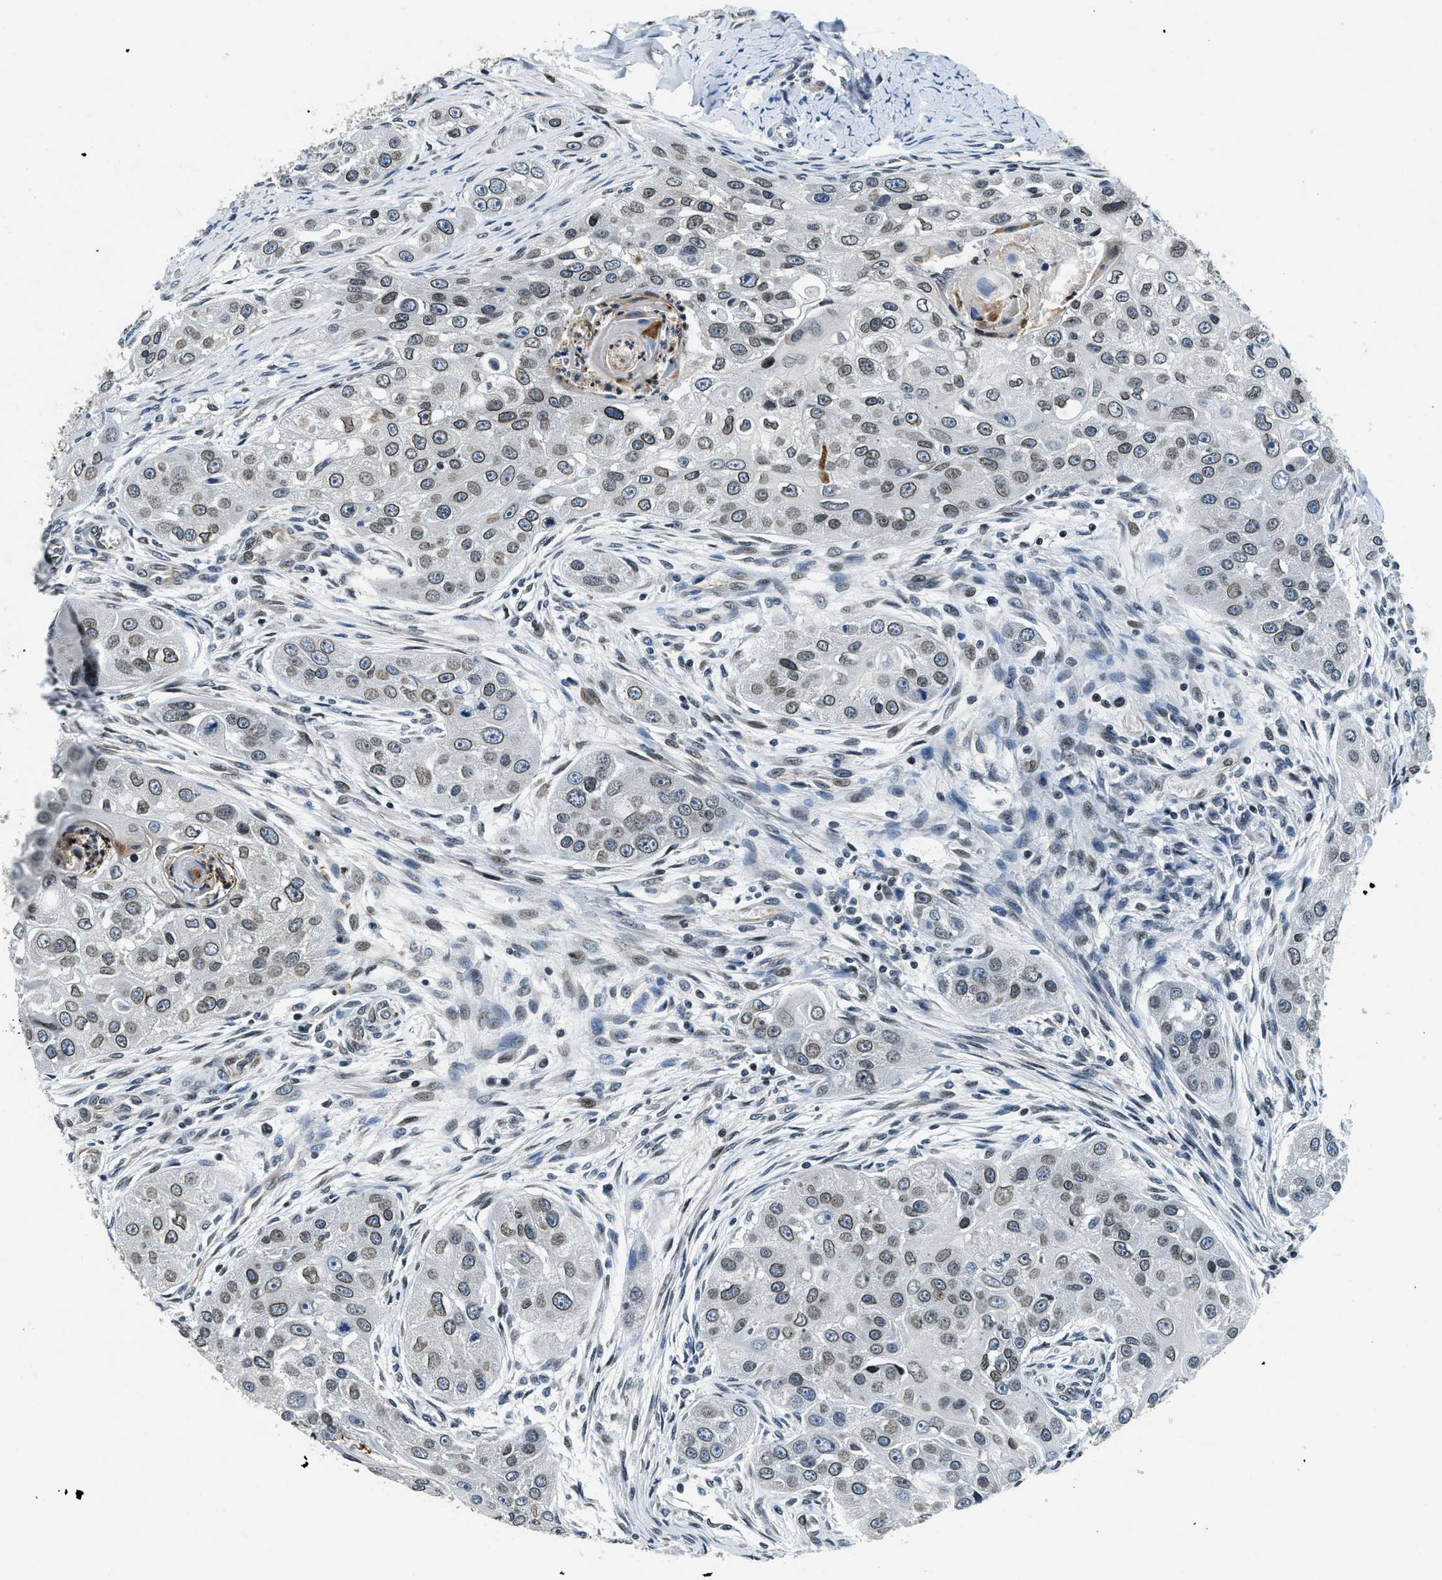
{"staining": {"intensity": "moderate", "quantity": ">75%", "location": "cytoplasmic/membranous,nuclear"}, "tissue": "head and neck cancer", "cell_type": "Tumor cells", "image_type": "cancer", "snomed": [{"axis": "morphology", "description": "Normal tissue, NOS"}, {"axis": "morphology", "description": "Squamous cell carcinoma, NOS"}, {"axis": "topography", "description": "Skeletal muscle"}, {"axis": "topography", "description": "Head-Neck"}], "caption": "This is an image of IHC staining of head and neck squamous cell carcinoma, which shows moderate positivity in the cytoplasmic/membranous and nuclear of tumor cells.", "gene": "ZC3HC1", "patient": {"sex": "male", "age": 51}}